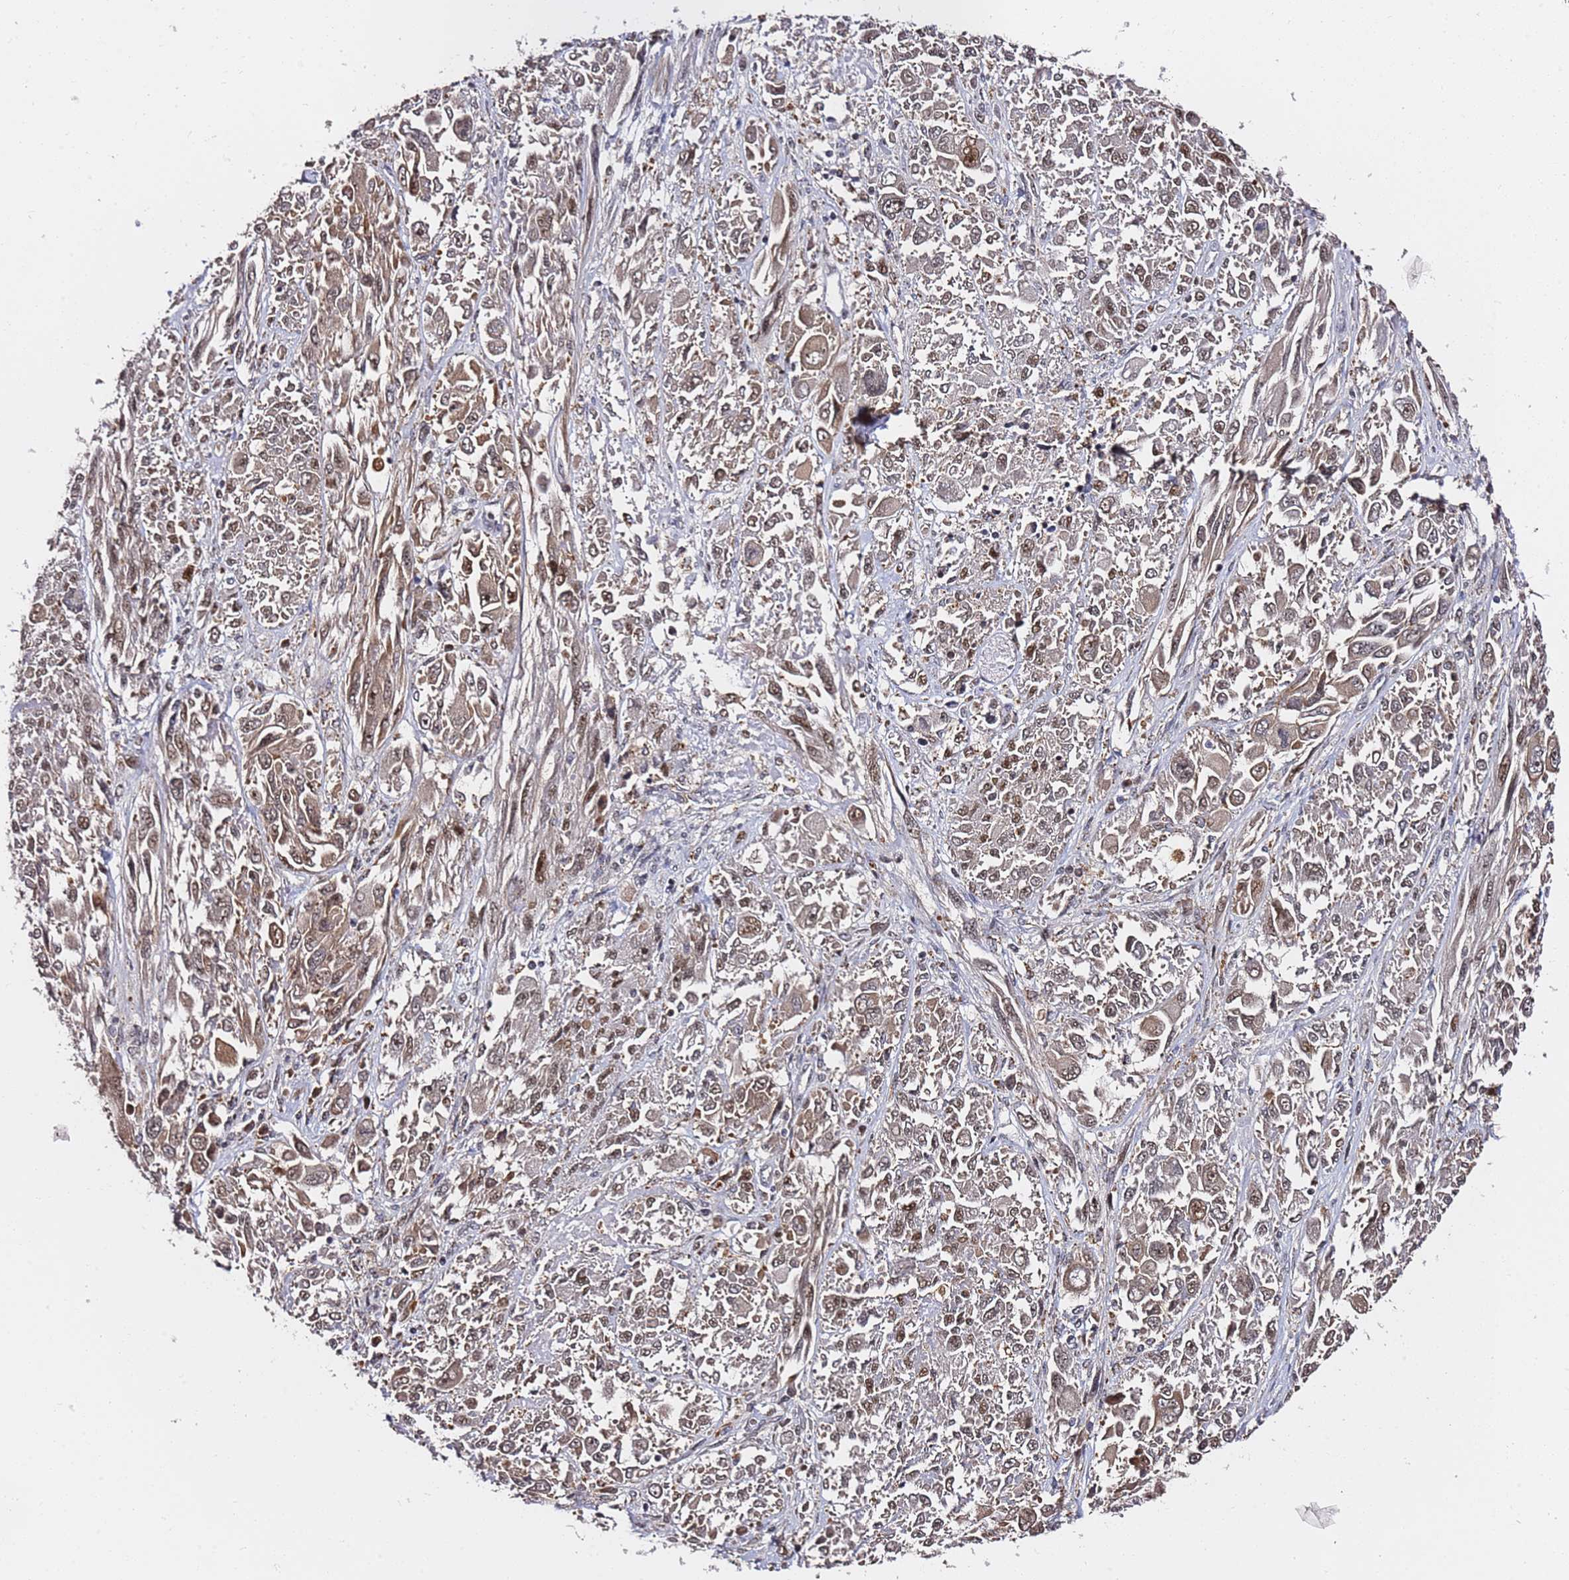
{"staining": {"intensity": "weak", "quantity": ">75%", "location": "cytoplasmic/membranous,nuclear"}, "tissue": "melanoma", "cell_type": "Tumor cells", "image_type": "cancer", "snomed": [{"axis": "morphology", "description": "Malignant melanoma, NOS"}, {"axis": "topography", "description": "Skin"}], "caption": "A brown stain highlights weak cytoplasmic/membranous and nuclear expression of a protein in human melanoma tumor cells.", "gene": "FCF1", "patient": {"sex": "female", "age": 91}}